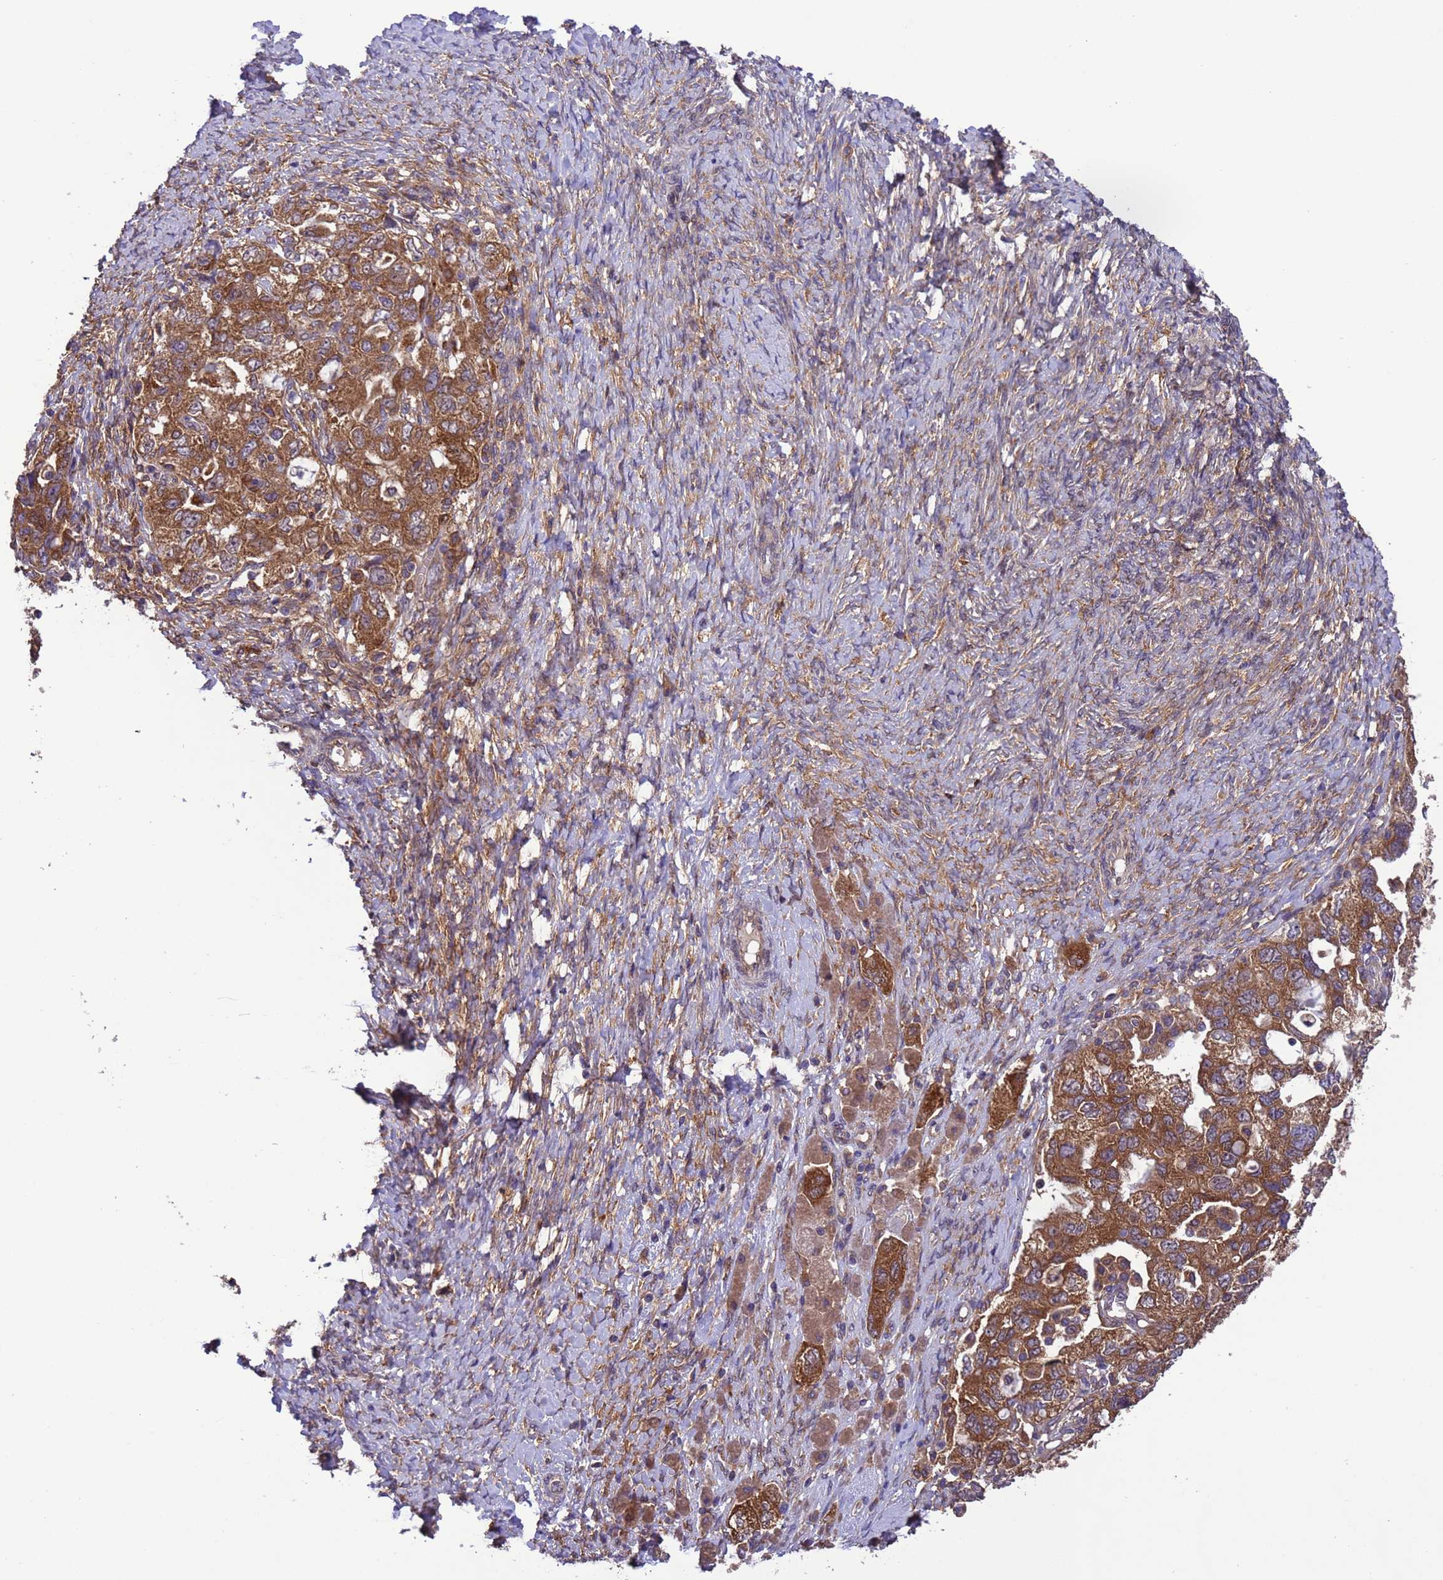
{"staining": {"intensity": "strong", "quantity": ">75%", "location": "cytoplasmic/membranous"}, "tissue": "ovarian cancer", "cell_type": "Tumor cells", "image_type": "cancer", "snomed": [{"axis": "morphology", "description": "Carcinoma, NOS"}, {"axis": "morphology", "description": "Cystadenocarcinoma, serous, NOS"}, {"axis": "topography", "description": "Ovary"}], "caption": "Ovarian cancer (carcinoma) stained with a protein marker demonstrates strong staining in tumor cells.", "gene": "ARHGAP12", "patient": {"sex": "female", "age": 69}}